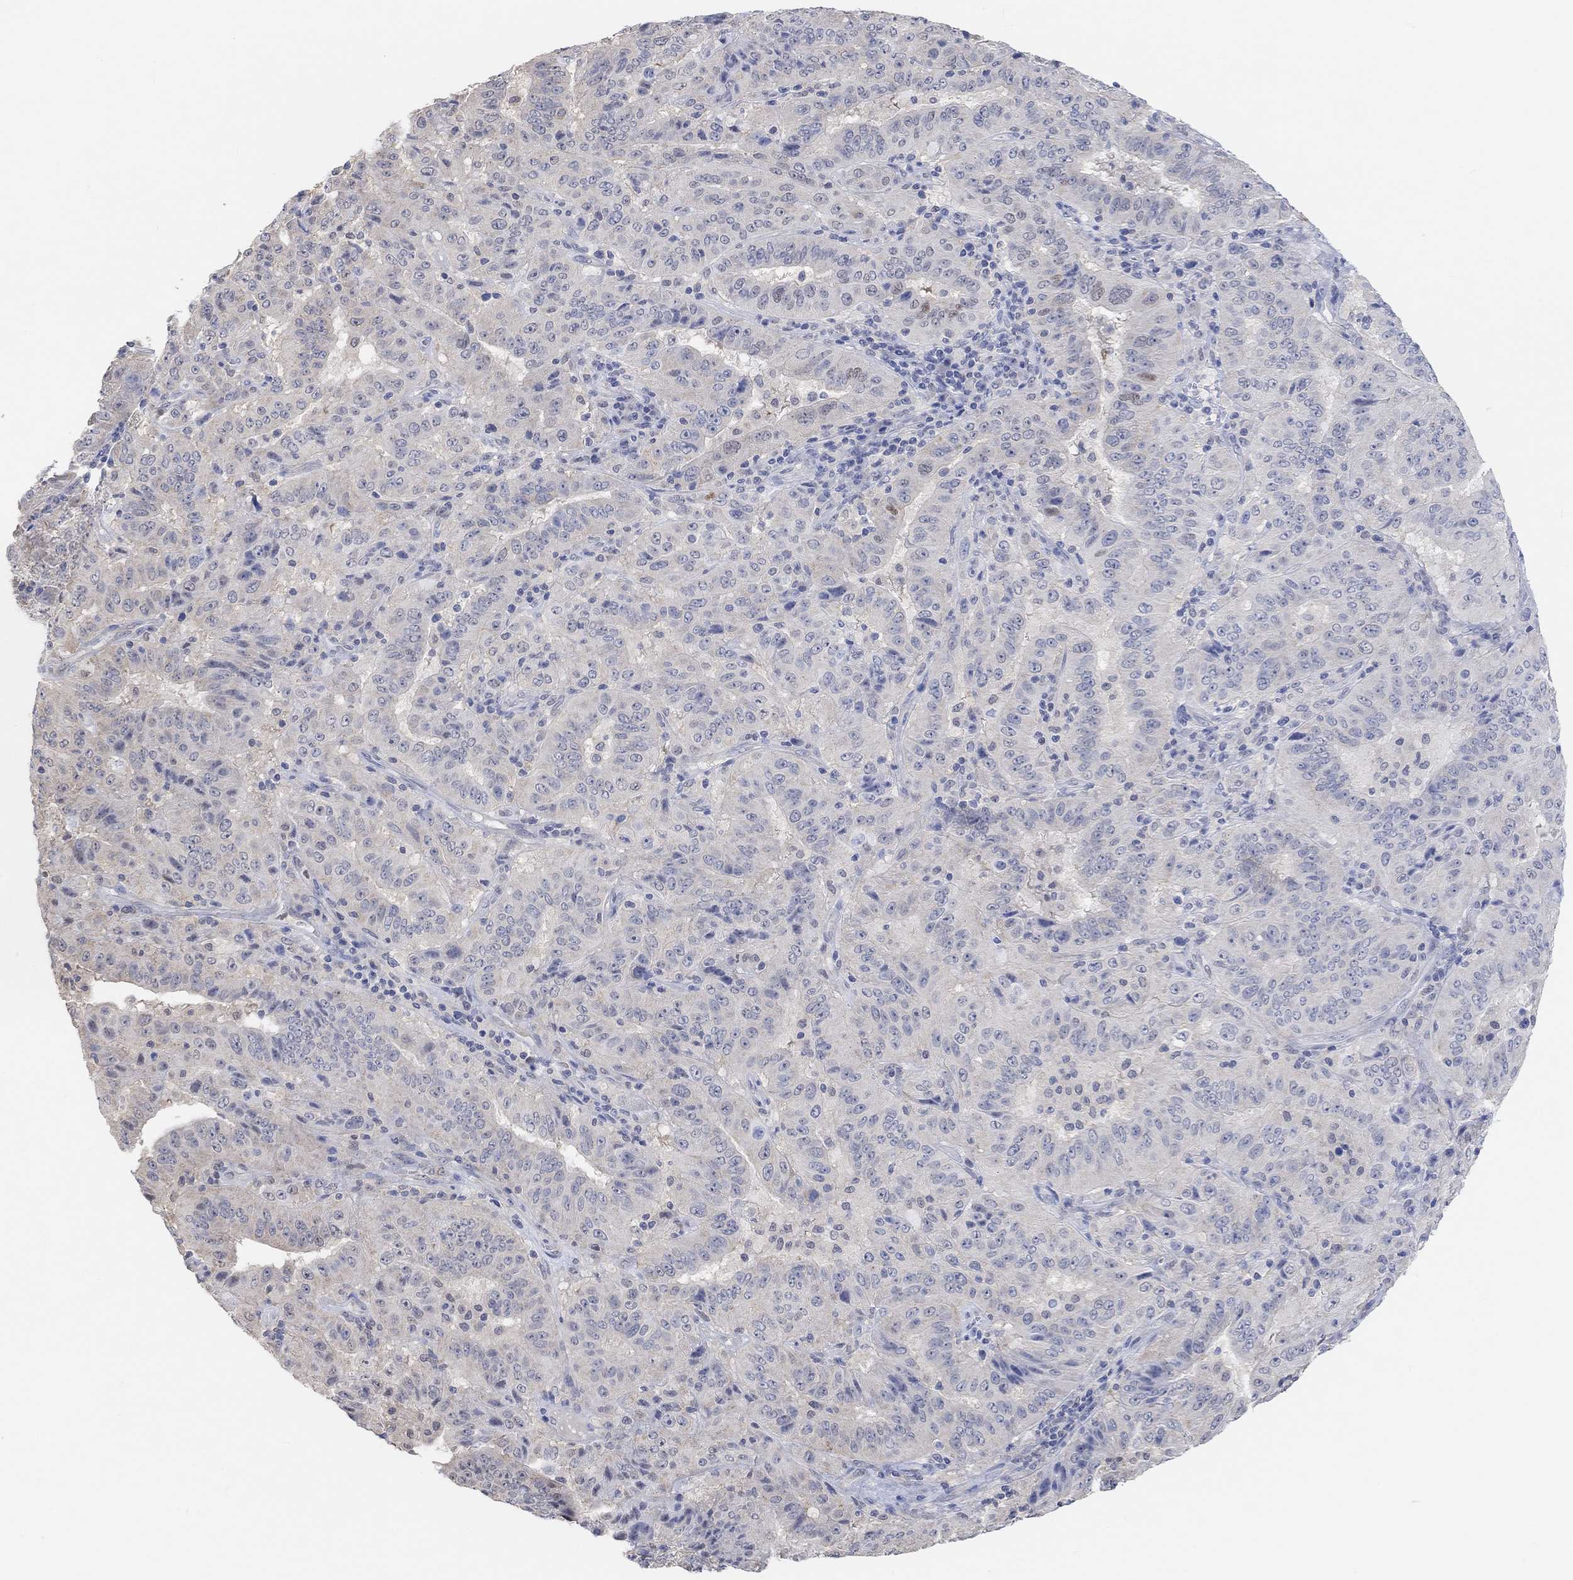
{"staining": {"intensity": "negative", "quantity": "none", "location": "none"}, "tissue": "pancreatic cancer", "cell_type": "Tumor cells", "image_type": "cancer", "snomed": [{"axis": "morphology", "description": "Adenocarcinoma, NOS"}, {"axis": "topography", "description": "Pancreas"}], "caption": "Pancreatic cancer was stained to show a protein in brown. There is no significant positivity in tumor cells.", "gene": "MUC1", "patient": {"sex": "male", "age": 63}}